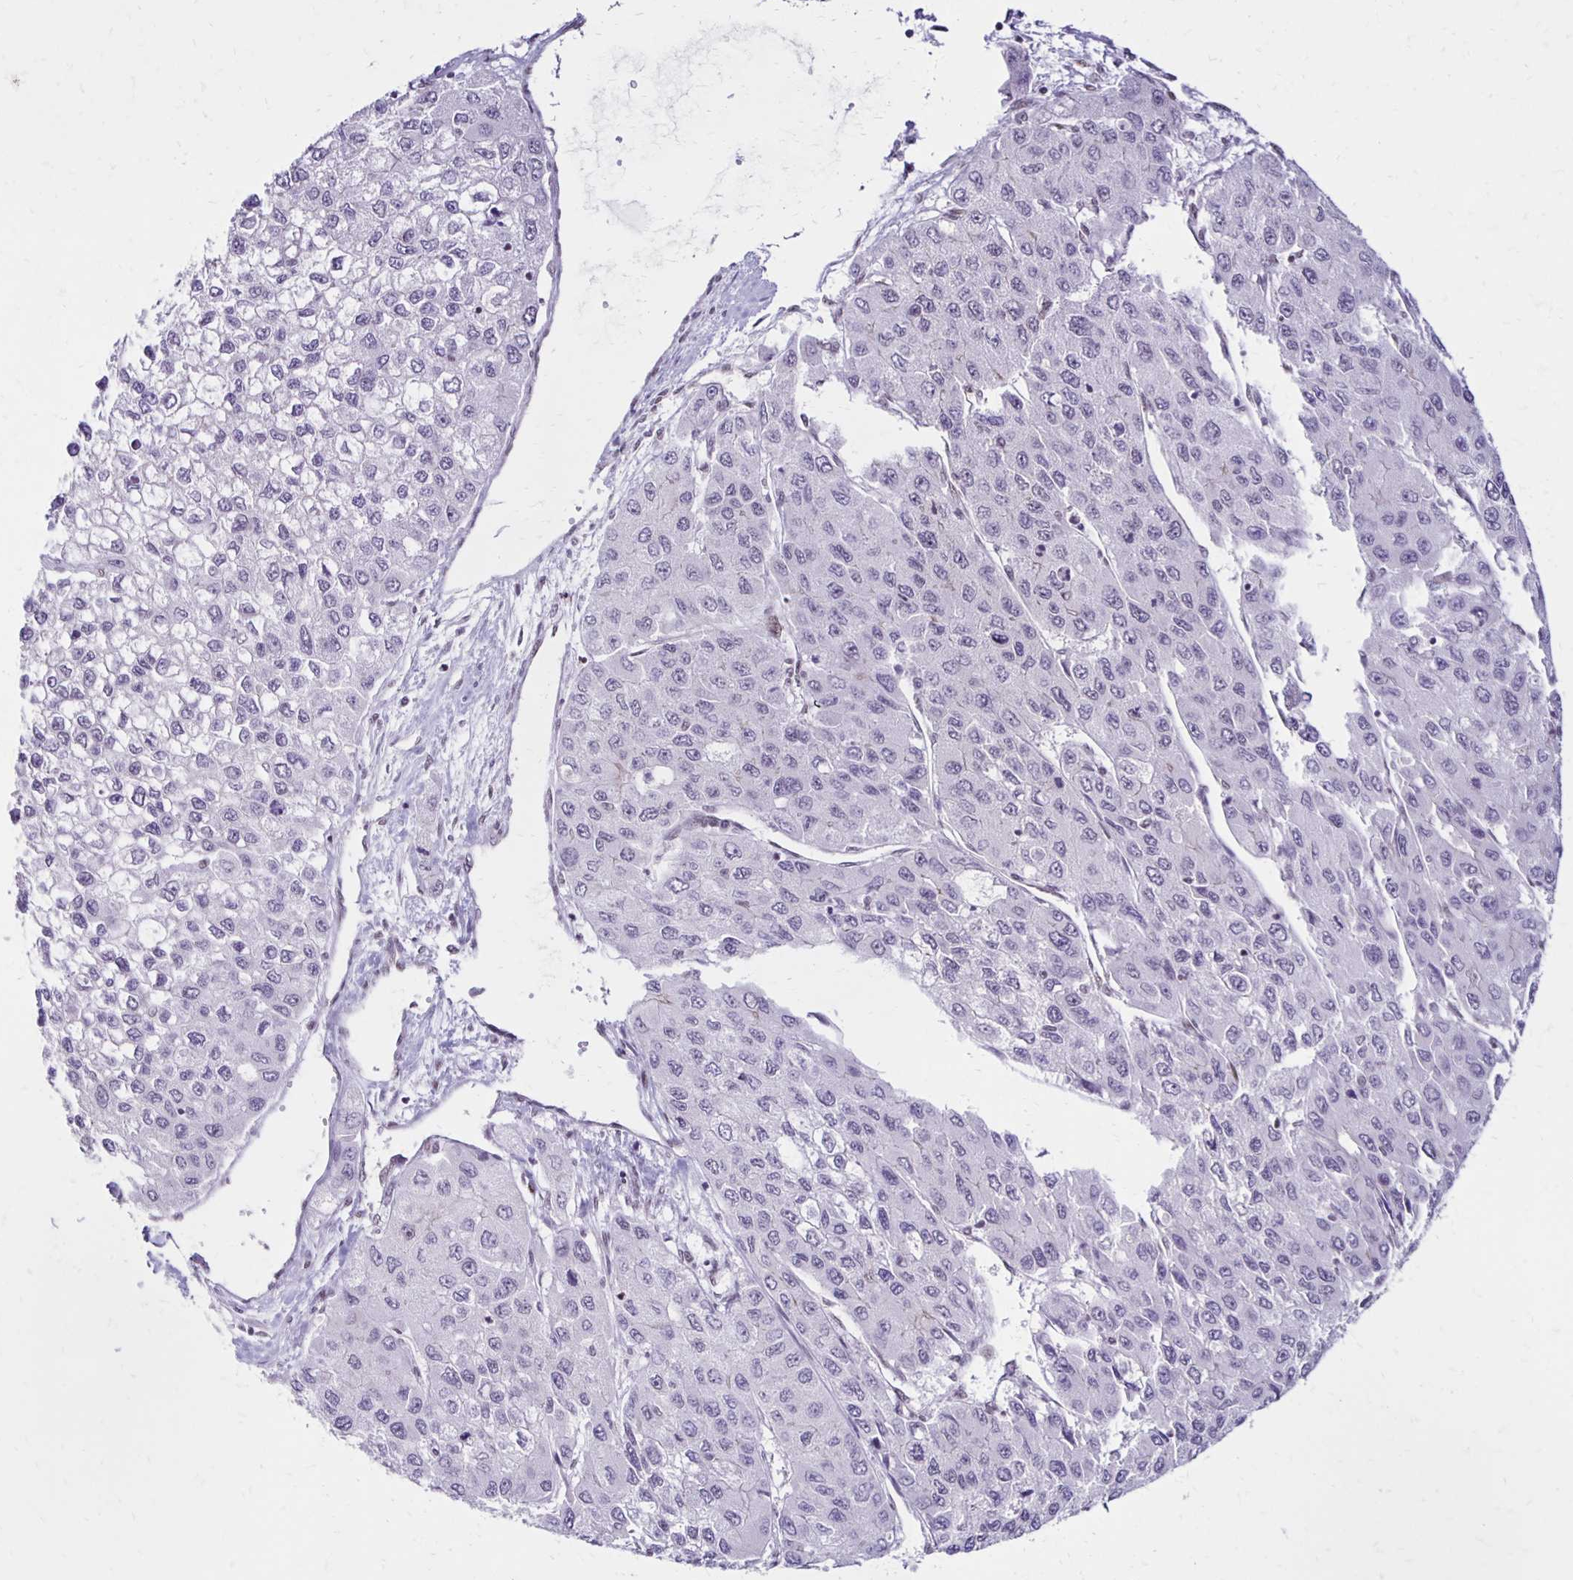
{"staining": {"intensity": "negative", "quantity": "none", "location": "none"}, "tissue": "liver cancer", "cell_type": "Tumor cells", "image_type": "cancer", "snomed": [{"axis": "morphology", "description": "Carcinoma, Hepatocellular, NOS"}, {"axis": "topography", "description": "Liver"}], "caption": "Immunohistochemistry (IHC) of hepatocellular carcinoma (liver) demonstrates no expression in tumor cells.", "gene": "DDB2", "patient": {"sex": "female", "age": 66}}